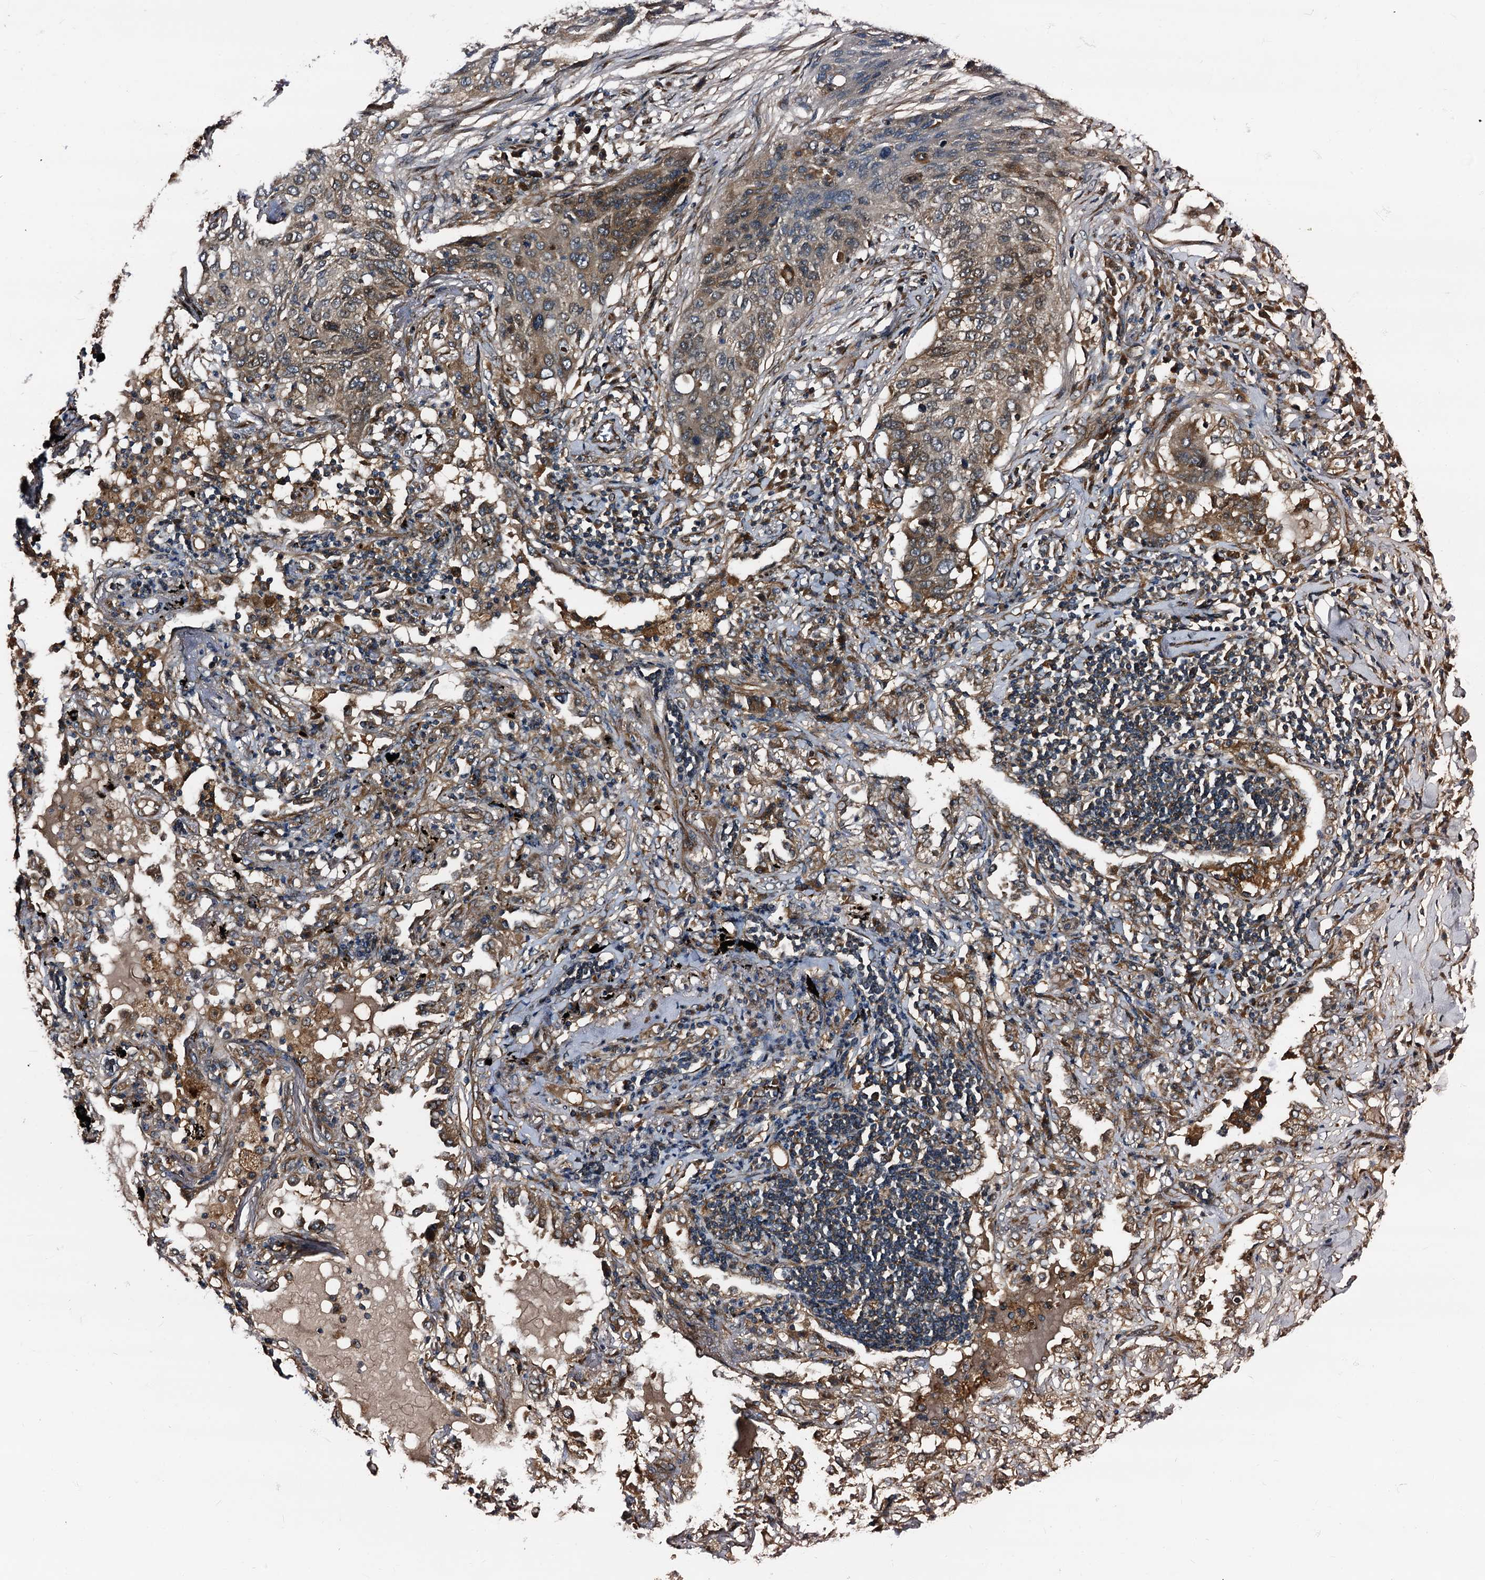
{"staining": {"intensity": "weak", "quantity": "25%-75%", "location": "cytoplasmic/membranous"}, "tissue": "lung cancer", "cell_type": "Tumor cells", "image_type": "cancer", "snomed": [{"axis": "morphology", "description": "Squamous cell carcinoma, NOS"}, {"axis": "topography", "description": "Lung"}], "caption": "Human squamous cell carcinoma (lung) stained with a protein marker shows weak staining in tumor cells.", "gene": "PEX5", "patient": {"sex": "female", "age": 63}}